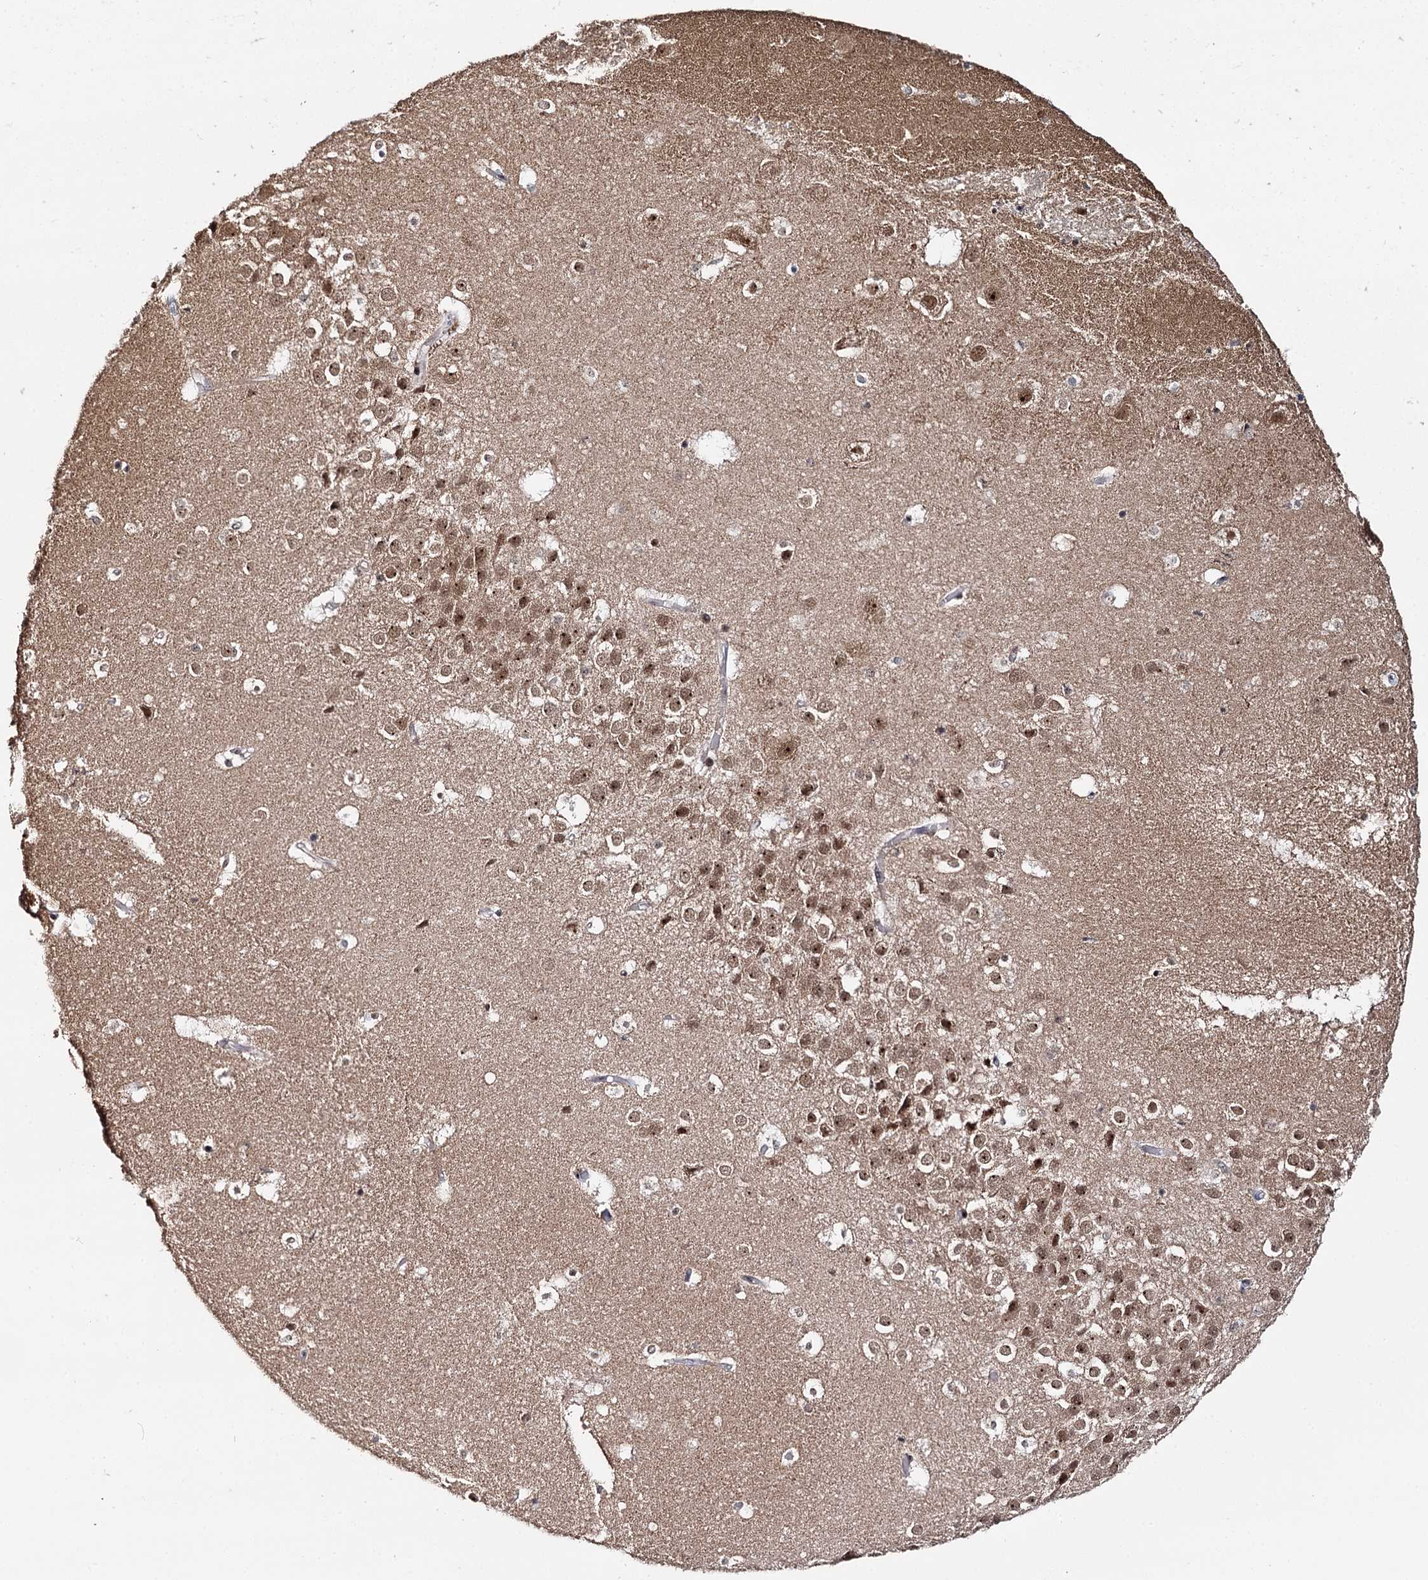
{"staining": {"intensity": "weak", "quantity": "<25%", "location": "nuclear"}, "tissue": "hippocampus", "cell_type": "Glial cells", "image_type": "normal", "snomed": [{"axis": "morphology", "description": "Normal tissue, NOS"}, {"axis": "topography", "description": "Hippocampus"}], "caption": "There is no significant staining in glial cells of hippocampus. (Stains: DAB immunohistochemistry with hematoxylin counter stain, Microscopy: brightfield microscopy at high magnification).", "gene": "BUD13", "patient": {"sex": "female", "age": 52}}